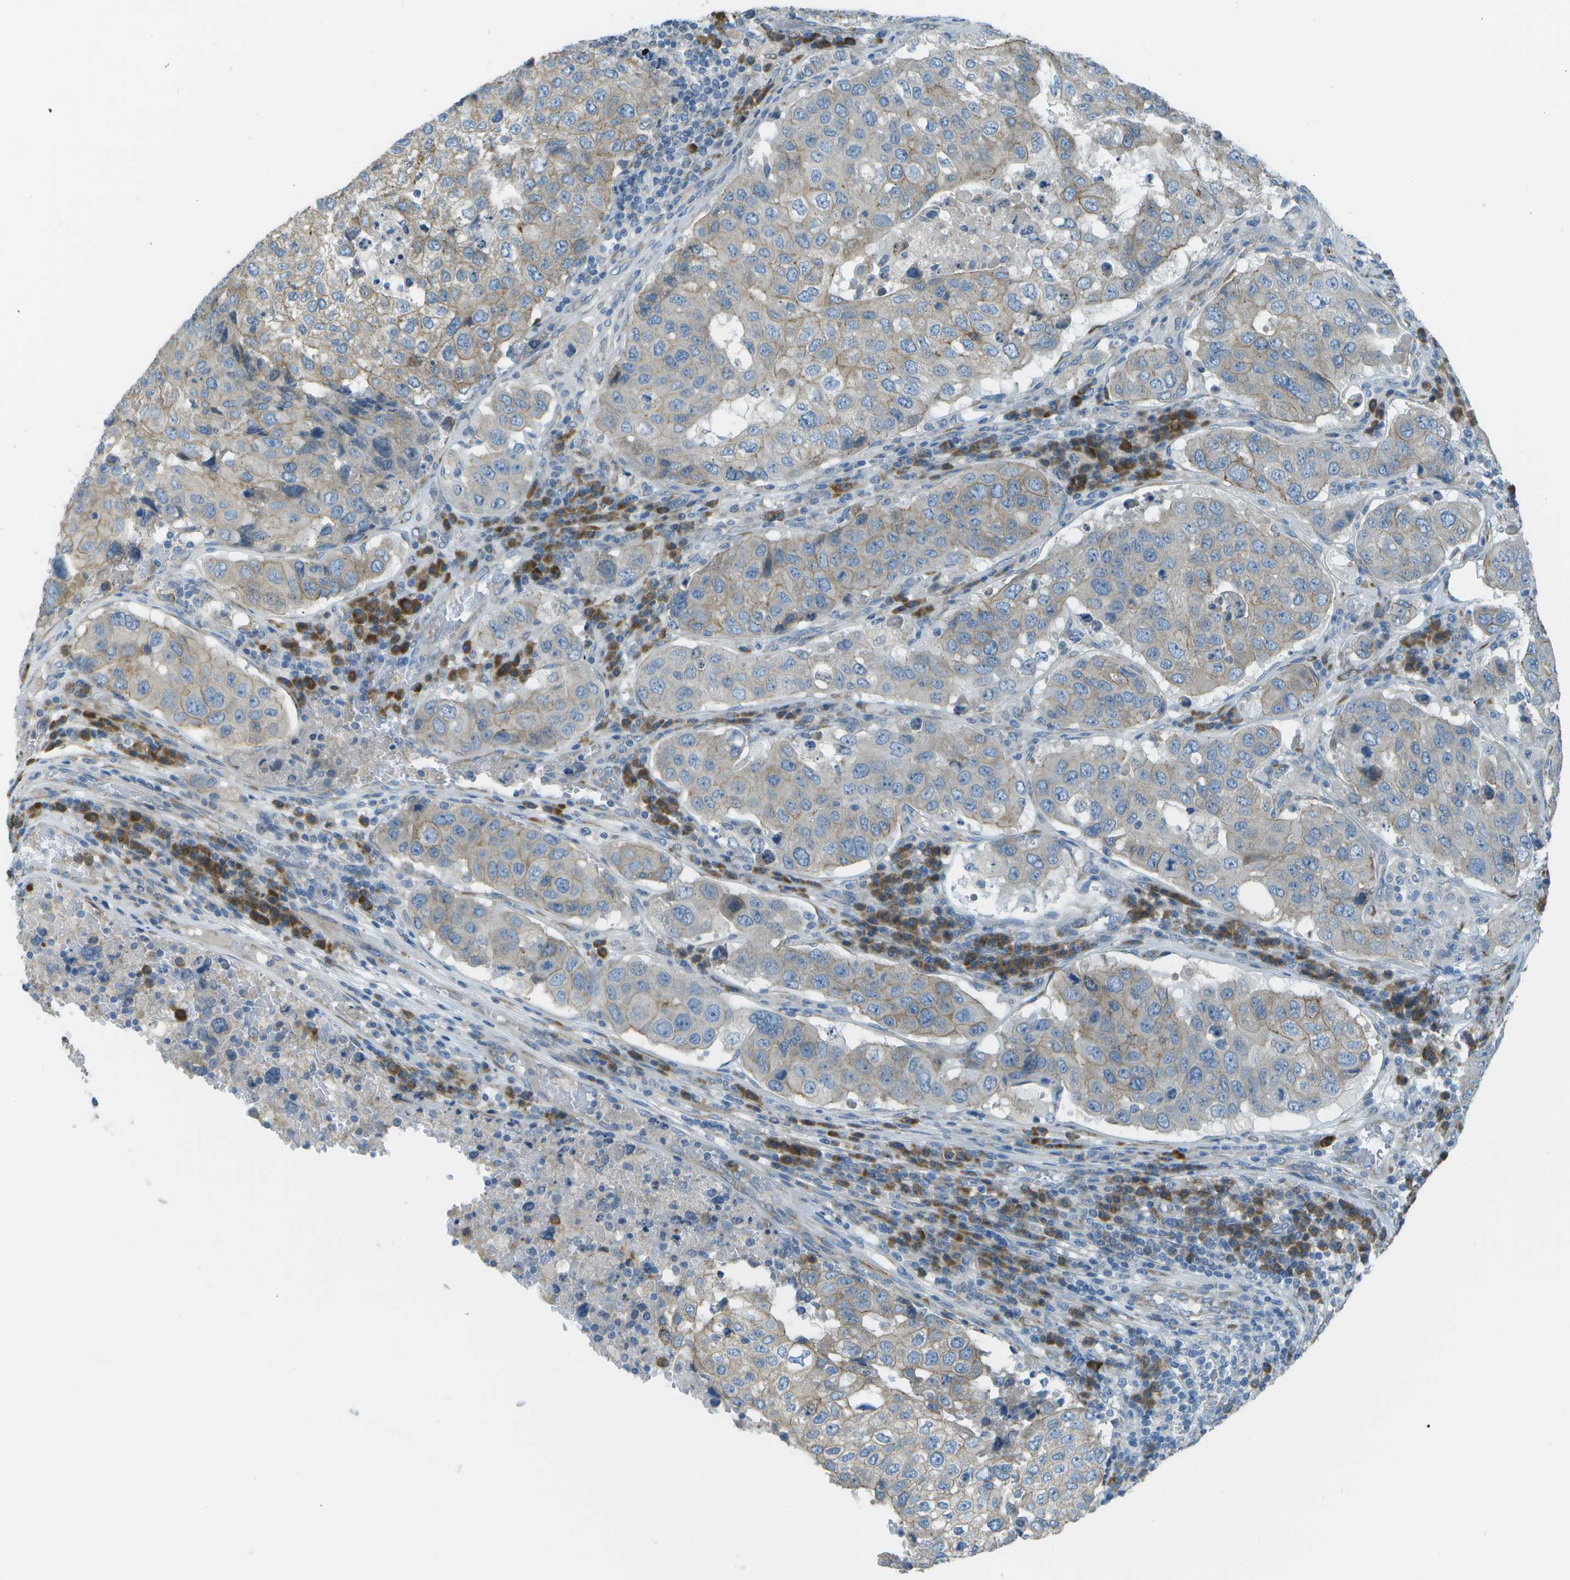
{"staining": {"intensity": "weak", "quantity": "<25%", "location": "cytoplasmic/membranous"}, "tissue": "urothelial cancer", "cell_type": "Tumor cells", "image_type": "cancer", "snomed": [{"axis": "morphology", "description": "Urothelial carcinoma, High grade"}, {"axis": "topography", "description": "Lymph node"}, {"axis": "topography", "description": "Urinary bladder"}], "caption": "This image is of urothelial cancer stained with IHC to label a protein in brown with the nuclei are counter-stained blue. There is no staining in tumor cells. The staining is performed using DAB (3,3'-diaminobenzidine) brown chromogen with nuclei counter-stained in using hematoxylin.", "gene": "KCTD3", "patient": {"sex": "male", "age": 51}}